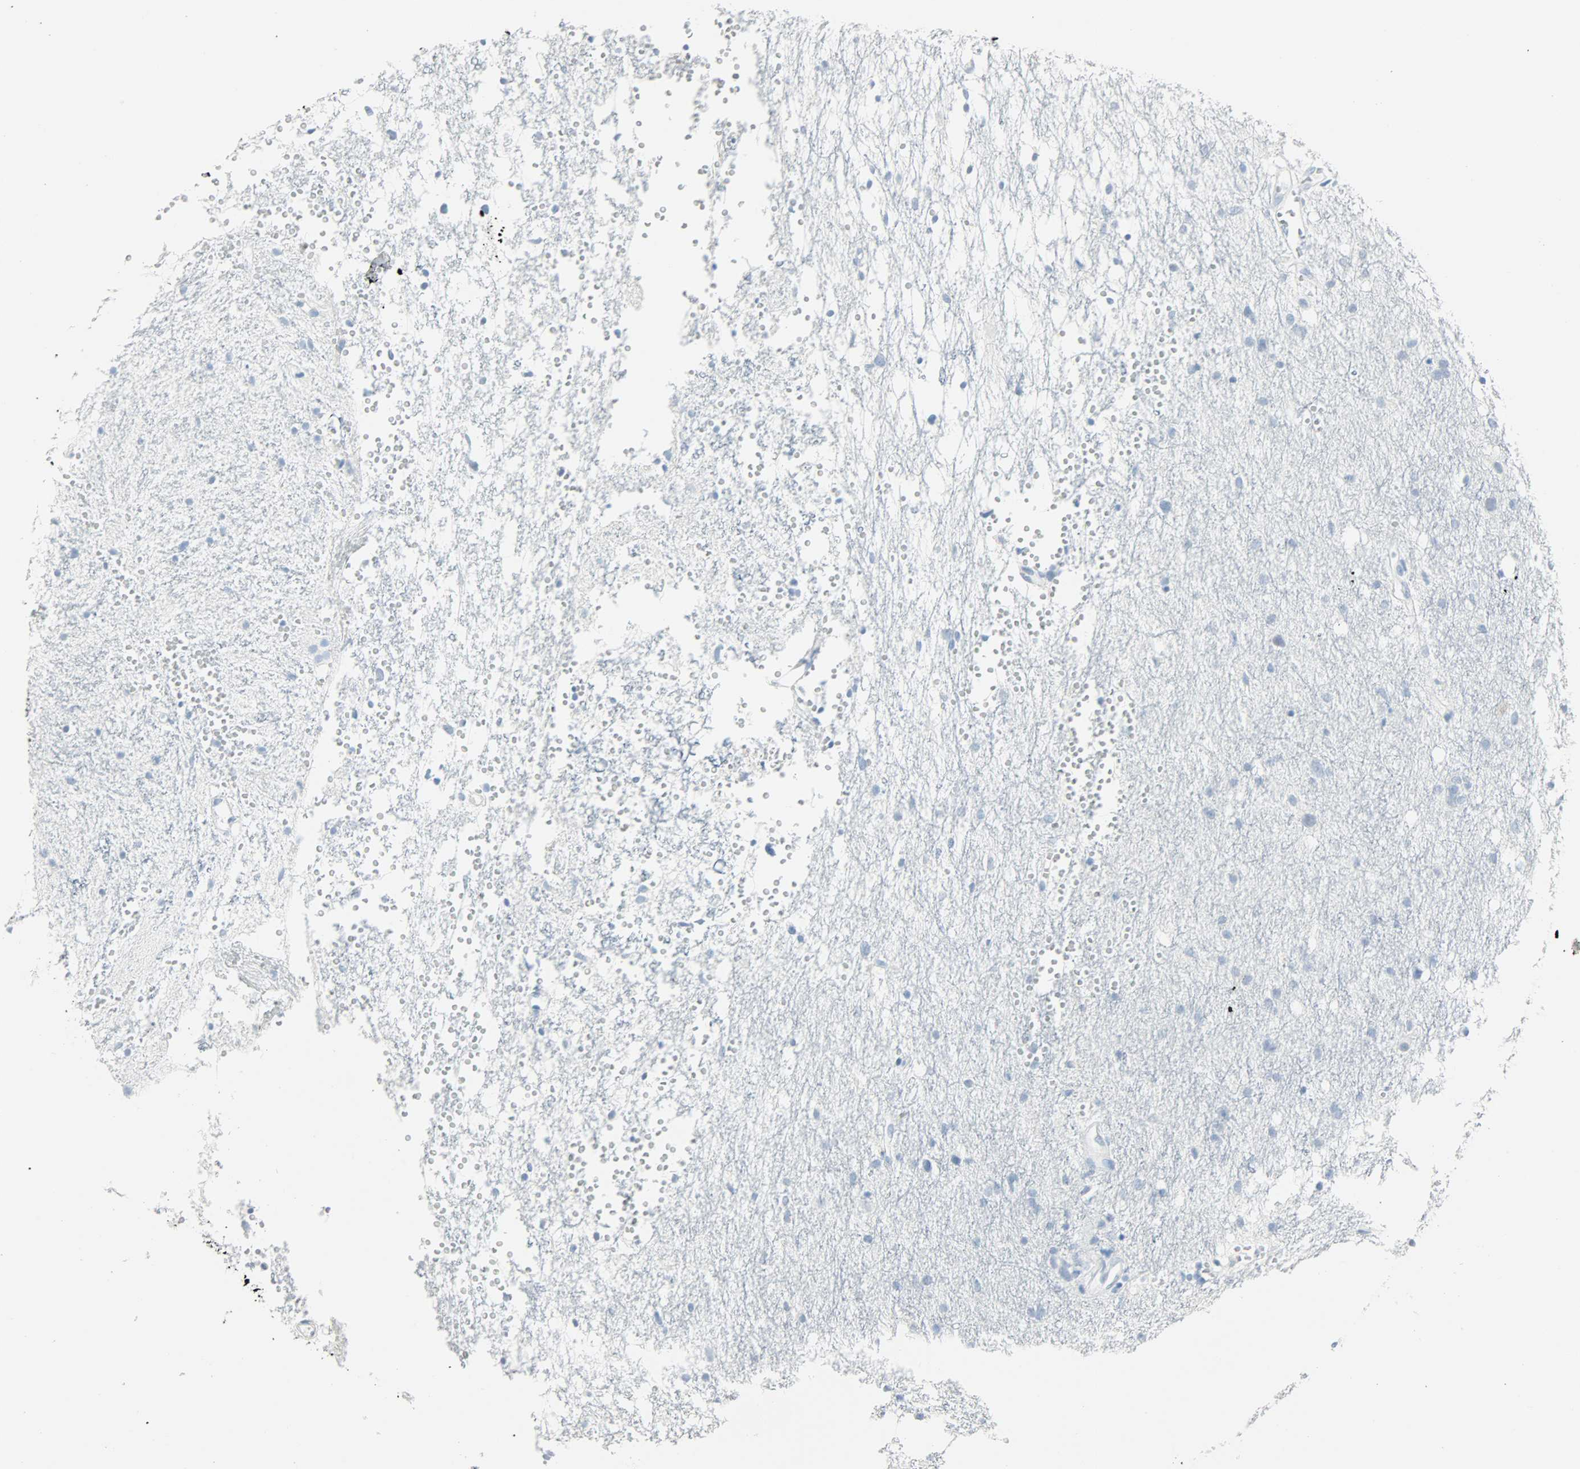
{"staining": {"intensity": "negative", "quantity": "none", "location": "none"}, "tissue": "glioma", "cell_type": "Tumor cells", "image_type": "cancer", "snomed": [{"axis": "morphology", "description": "Glioma, malignant, High grade"}, {"axis": "topography", "description": "Brain"}], "caption": "A photomicrograph of glioma stained for a protein displays no brown staining in tumor cells.", "gene": "PTPN6", "patient": {"sex": "female", "age": 59}}